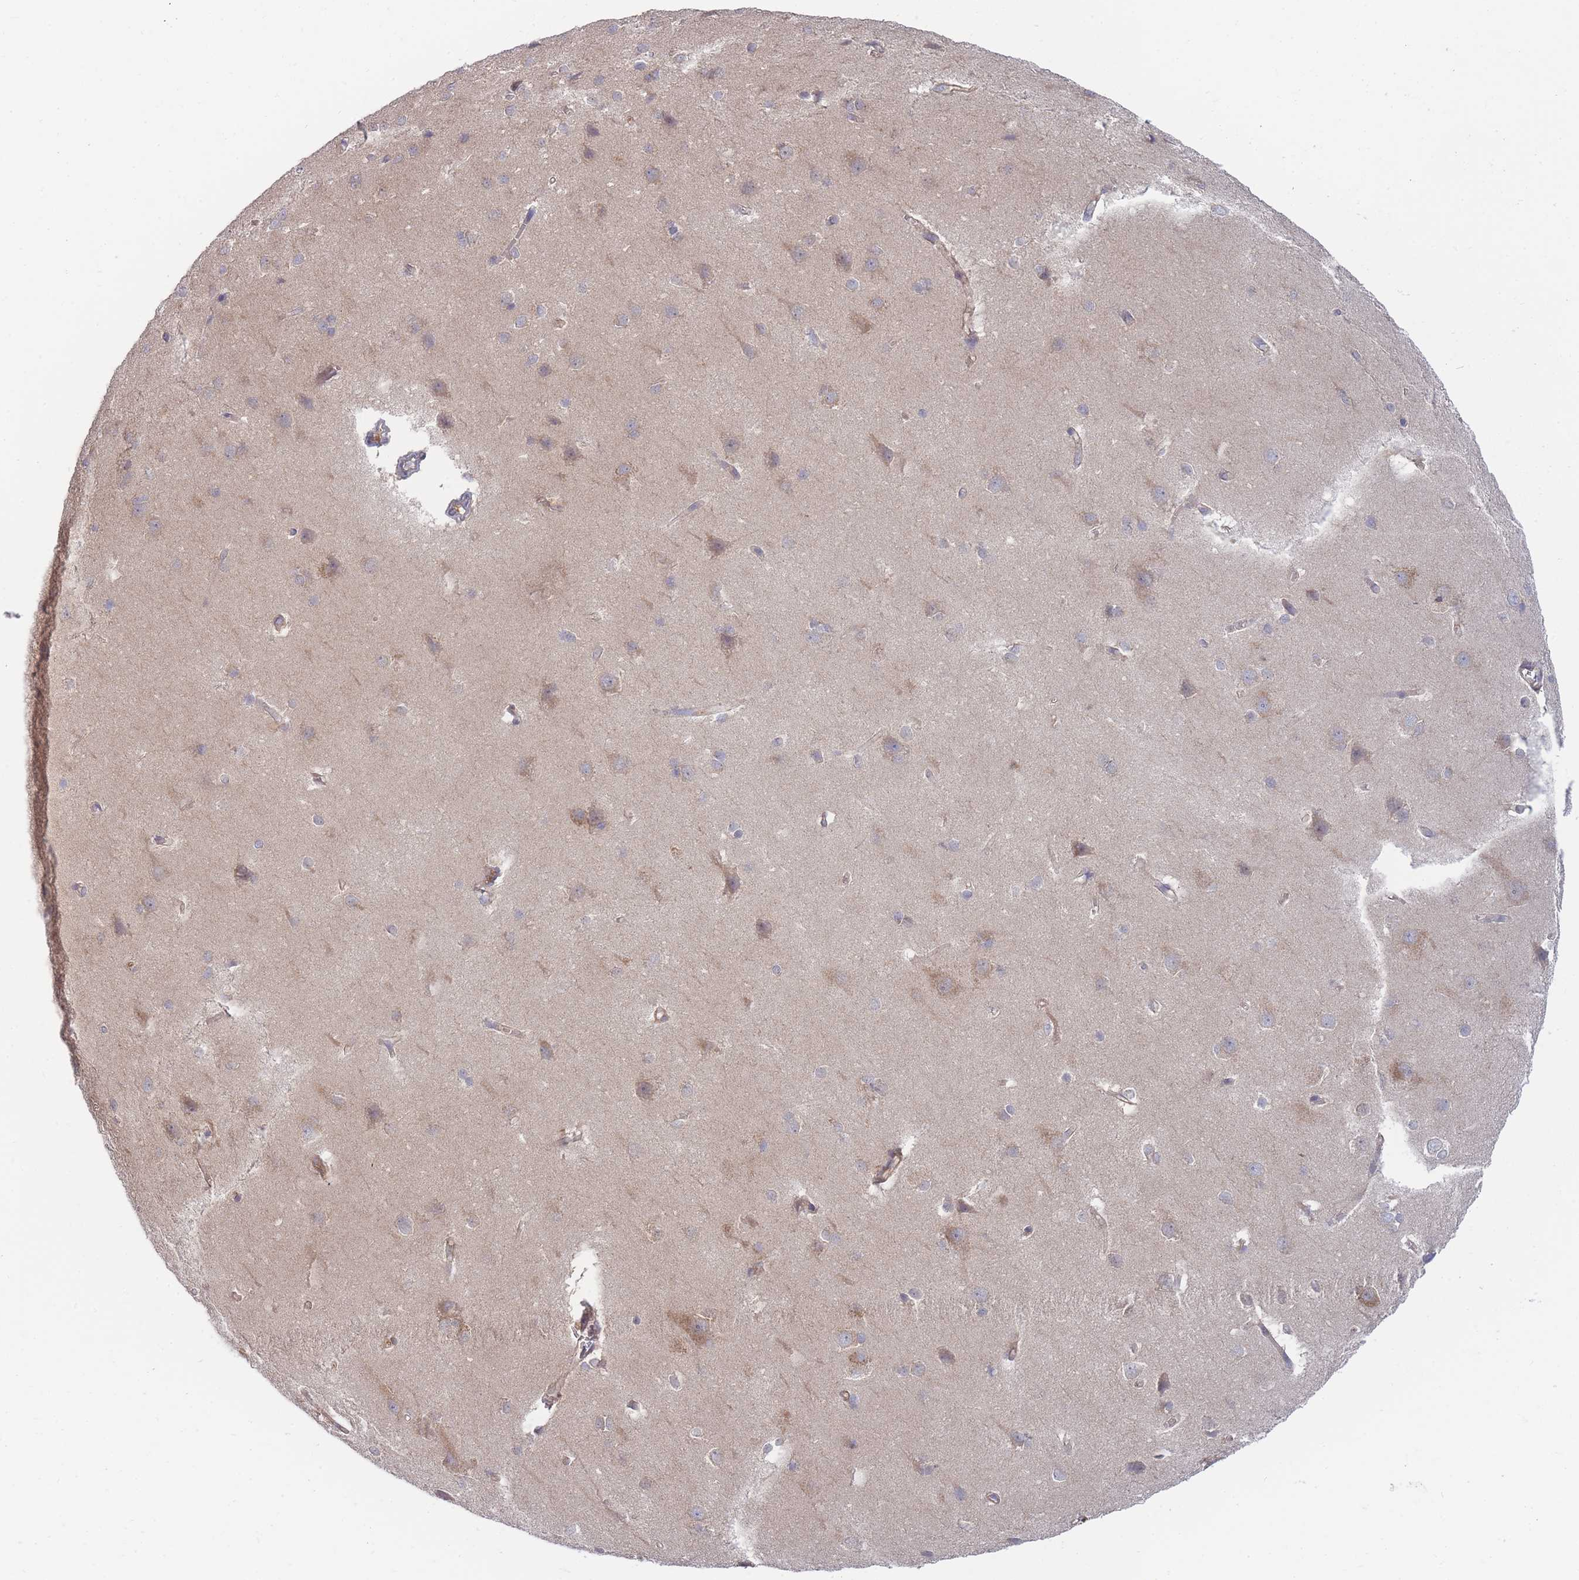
{"staining": {"intensity": "weak", "quantity": ">75%", "location": "cytoplasmic/membranous"}, "tissue": "cerebral cortex", "cell_type": "Endothelial cells", "image_type": "normal", "snomed": [{"axis": "morphology", "description": "Normal tissue, NOS"}, {"axis": "topography", "description": "Cerebral cortex"}], "caption": "A brown stain labels weak cytoplasmic/membranous staining of a protein in endothelial cells of normal cerebral cortex.", "gene": "MRPS18B", "patient": {"sex": "male", "age": 37}}